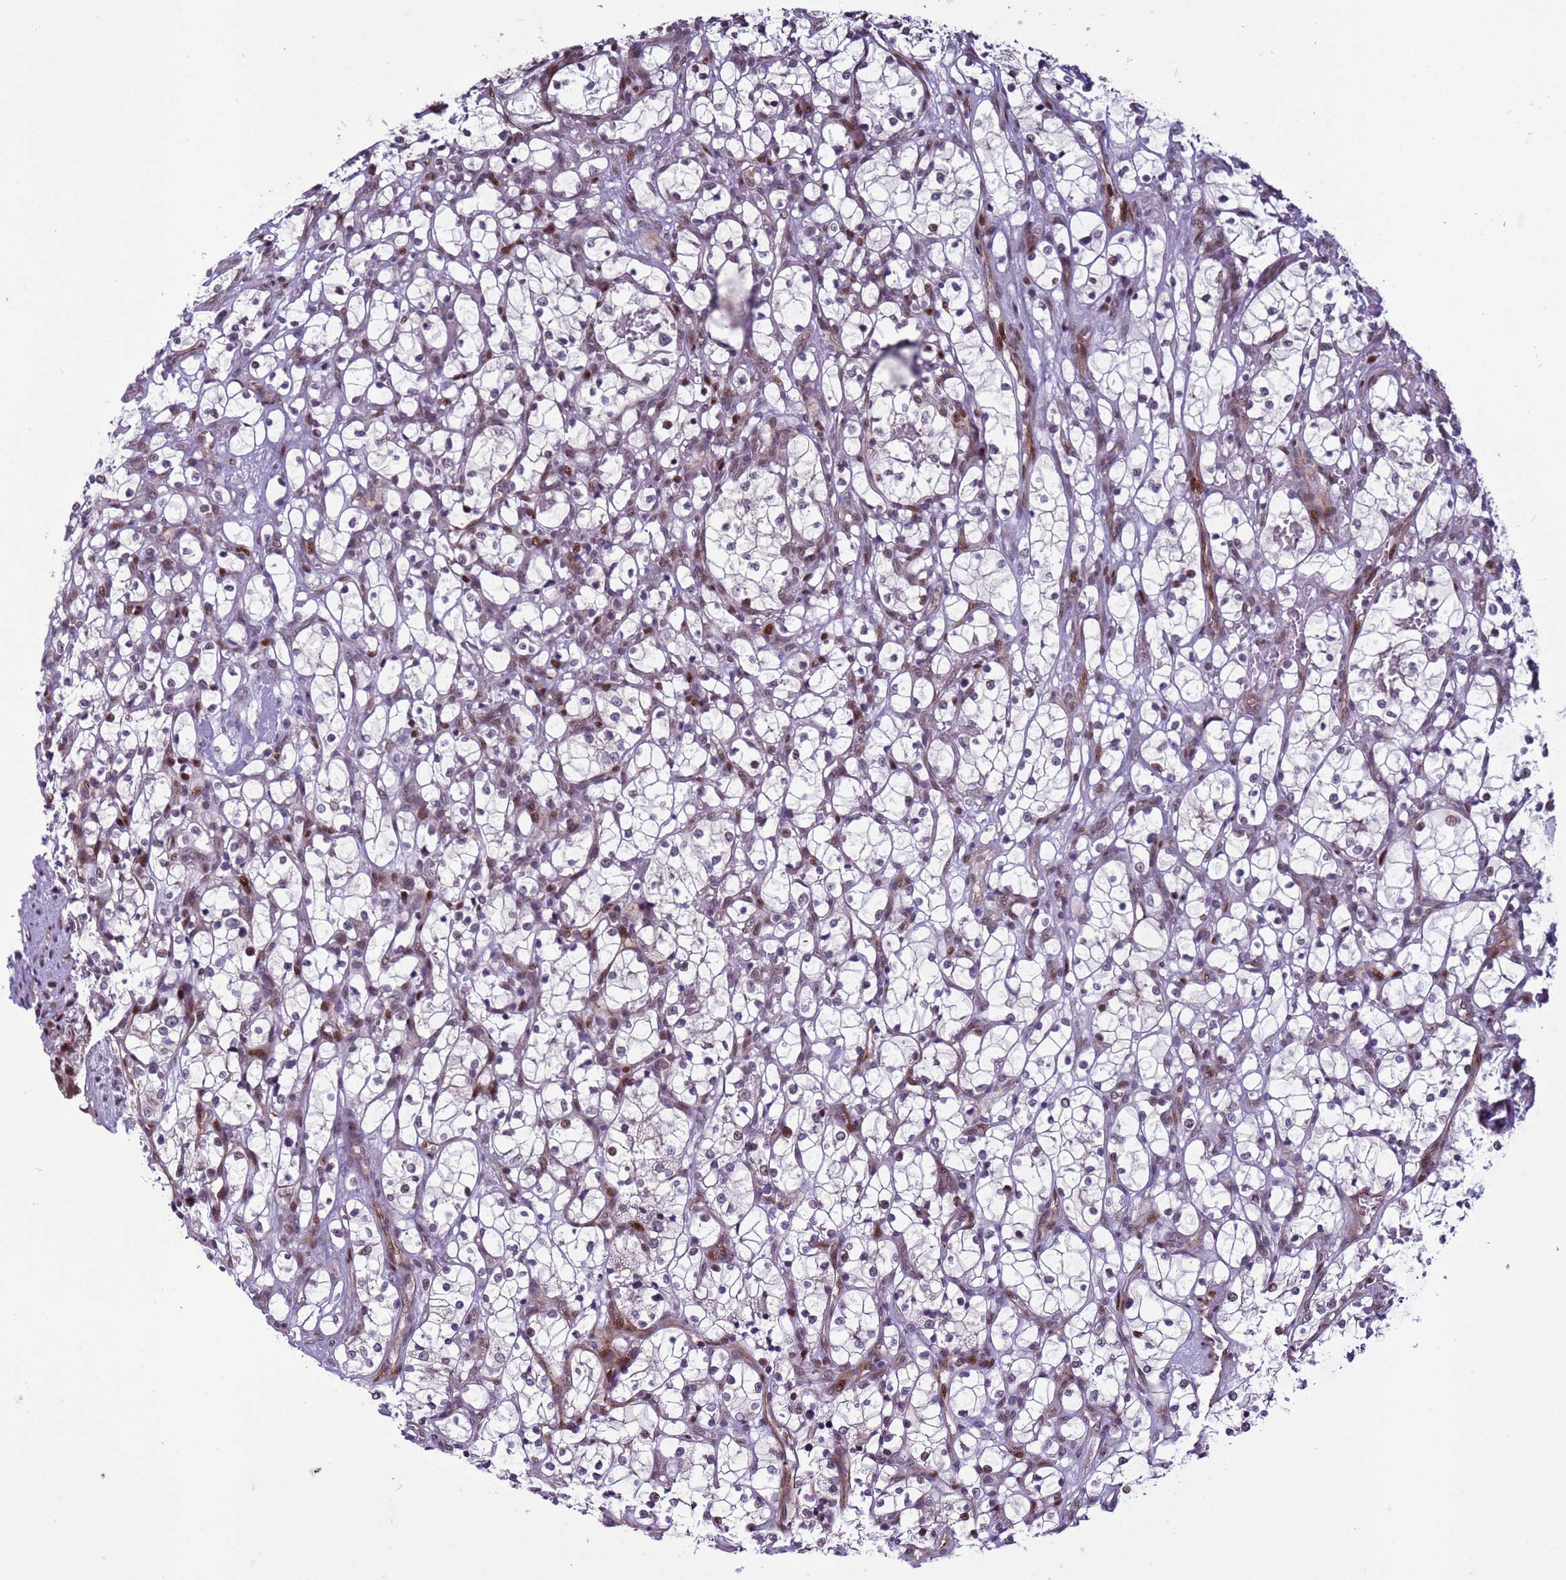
{"staining": {"intensity": "negative", "quantity": "none", "location": "none"}, "tissue": "renal cancer", "cell_type": "Tumor cells", "image_type": "cancer", "snomed": [{"axis": "morphology", "description": "Adenocarcinoma, NOS"}, {"axis": "topography", "description": "Kidney"}], "caption": "DAB (3,3'-diaminobenzidine) immunohistochemical staining of human renal cancer (adenocarcinoma) demonstrates no significant staining in tumor cells.", "gene": "SHC3", "patient": {"sex": "female", "age": 69}}